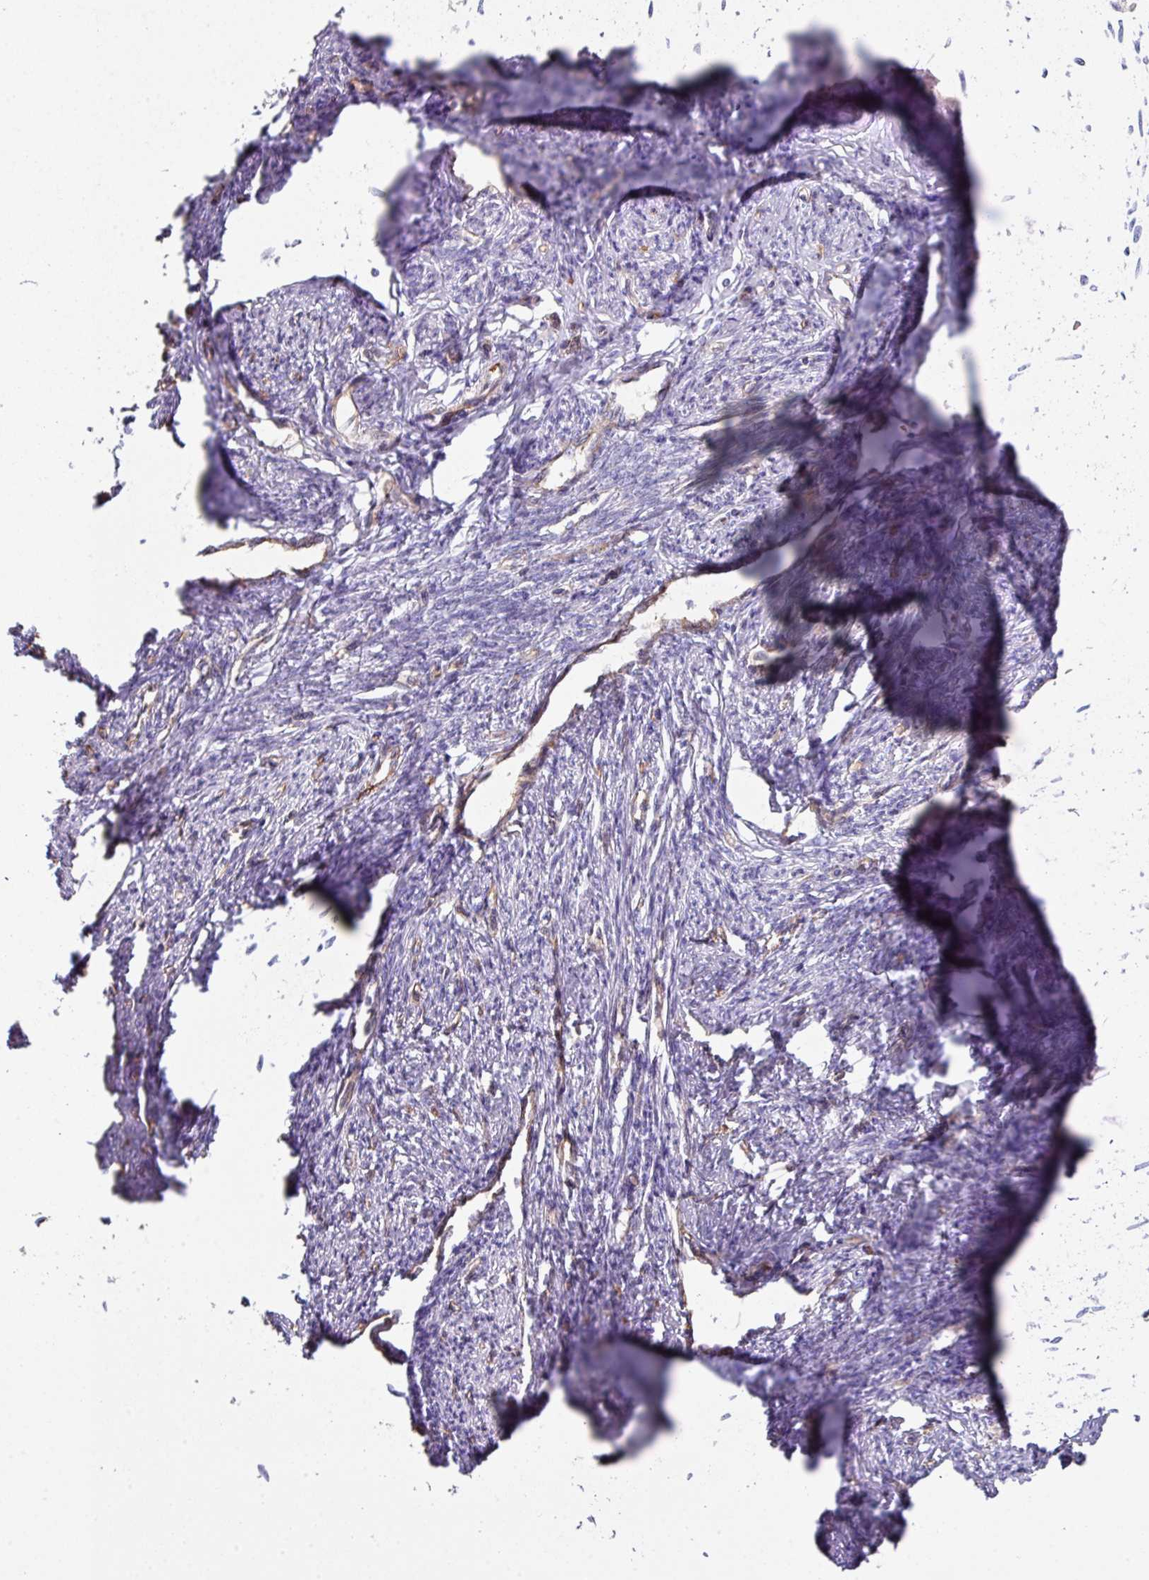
{"staining": {"intensity": "negative", "quantity": "none", "location": "none"}, "tissue": "smooth muscle", "cell_type": "Smooth muscle cells", "image_type": "normal", "snomed": [{"axis": "morphology", "description": "Normal tissue, NOS"}, {"axis": "topography", "description": "Smooth muscle"}, {"axis": "topography", "description": "Uterus"}], "caption": "High power microscopy histopathology image of an IHC histopathology image of normal smooth muscle, revealing no significant staining in smooth muscle cells.", "gene": "ANO9", "patient": {"sex": "female", "age": 59}}